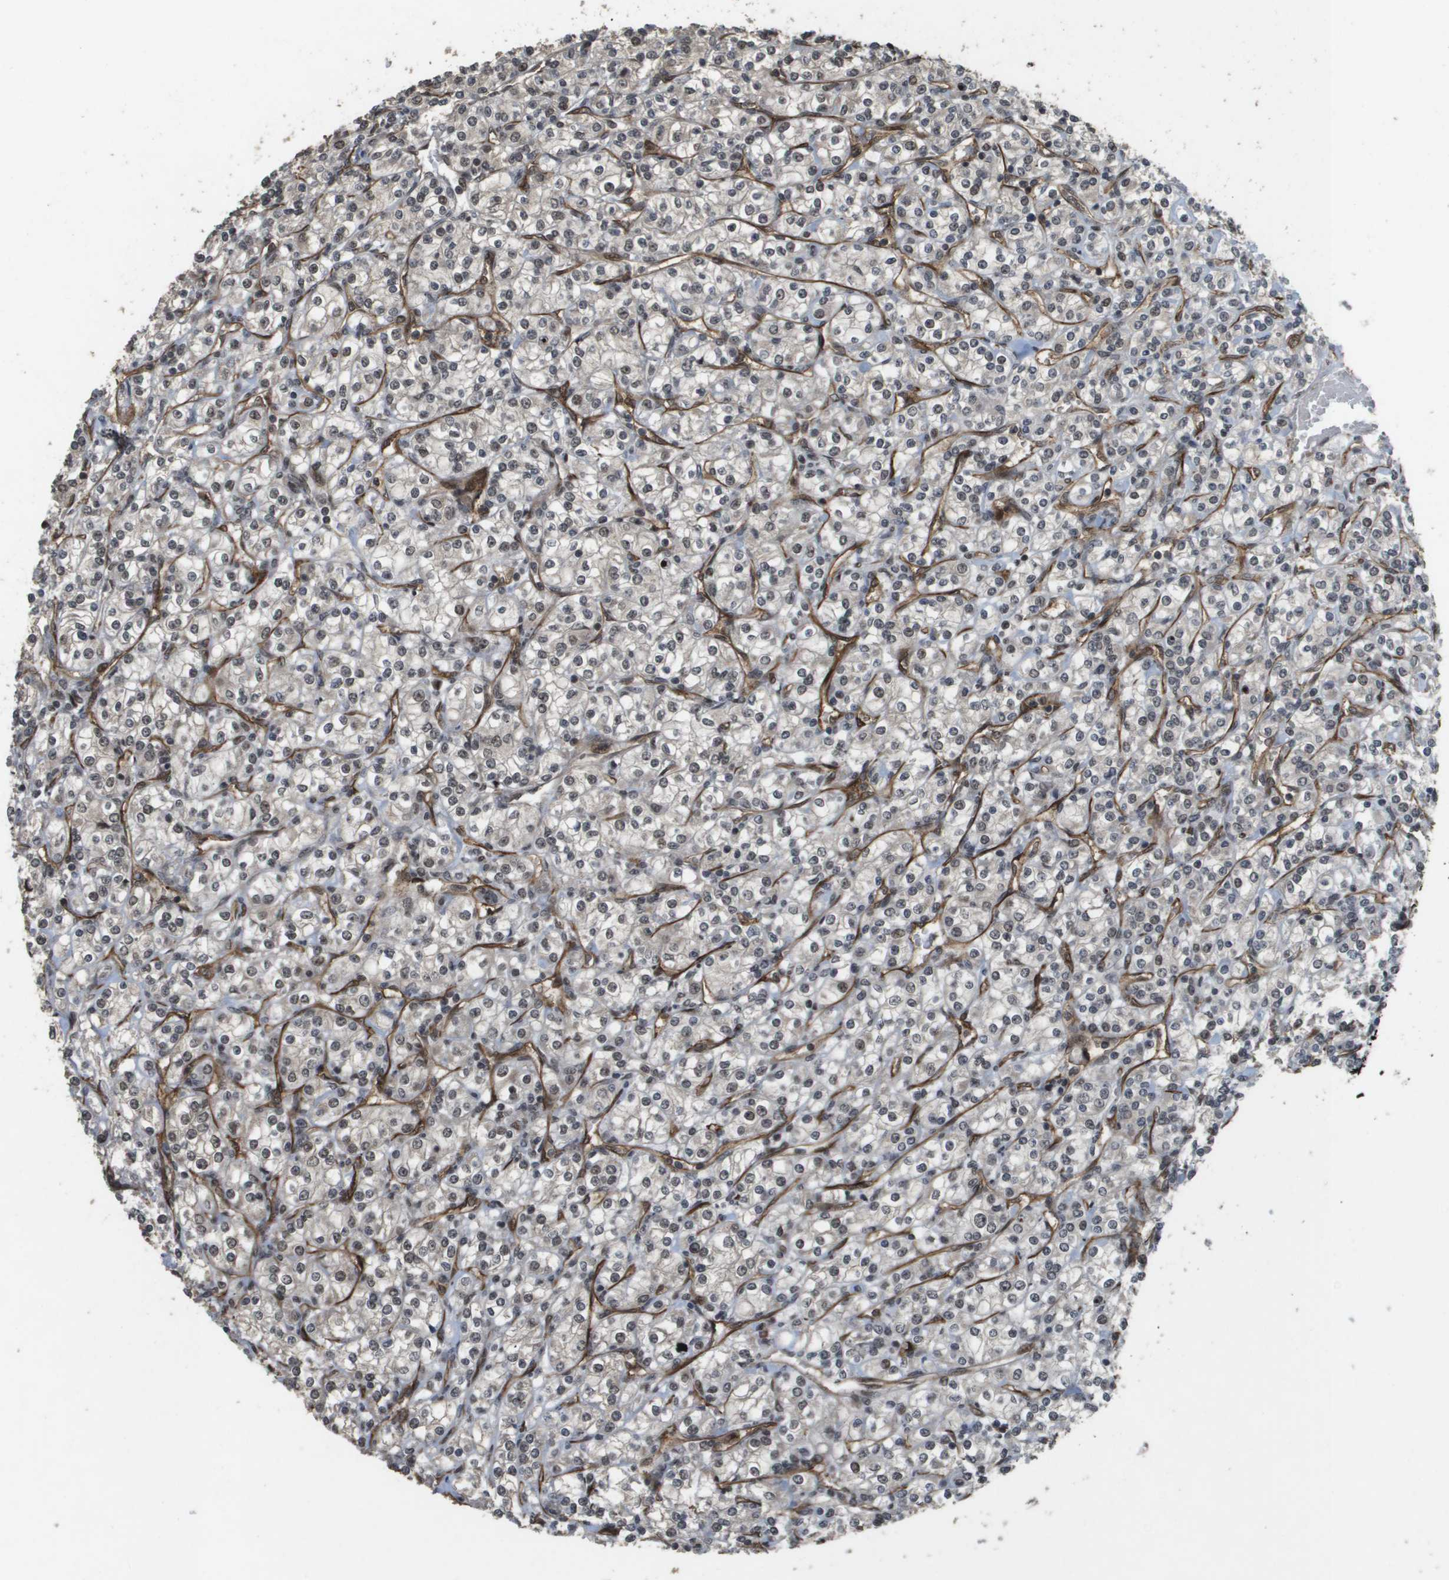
{"staining": {"intensity": "weak", "quantity": "<25%", "location": "nuclear"}, "tissue": "renal cancer", "cell_type": "Tumor cells", "image_type": "cancer", "snomed": [{"axis": "morphology", "description": "Adenocarcinoma, NOS"}, {"axis": "topography", "description": "Kidney"}], "caption": "A photomicrograph of human adenocarcinoma (renal) is negative for staining in tumor cells. (Brightfield microscopy of DAB (3,3'-diaminobenzidine) immunohistochemistry at high magnification).", "gene": "KAT5", "patient": {"sex": "male", "age": 77}}